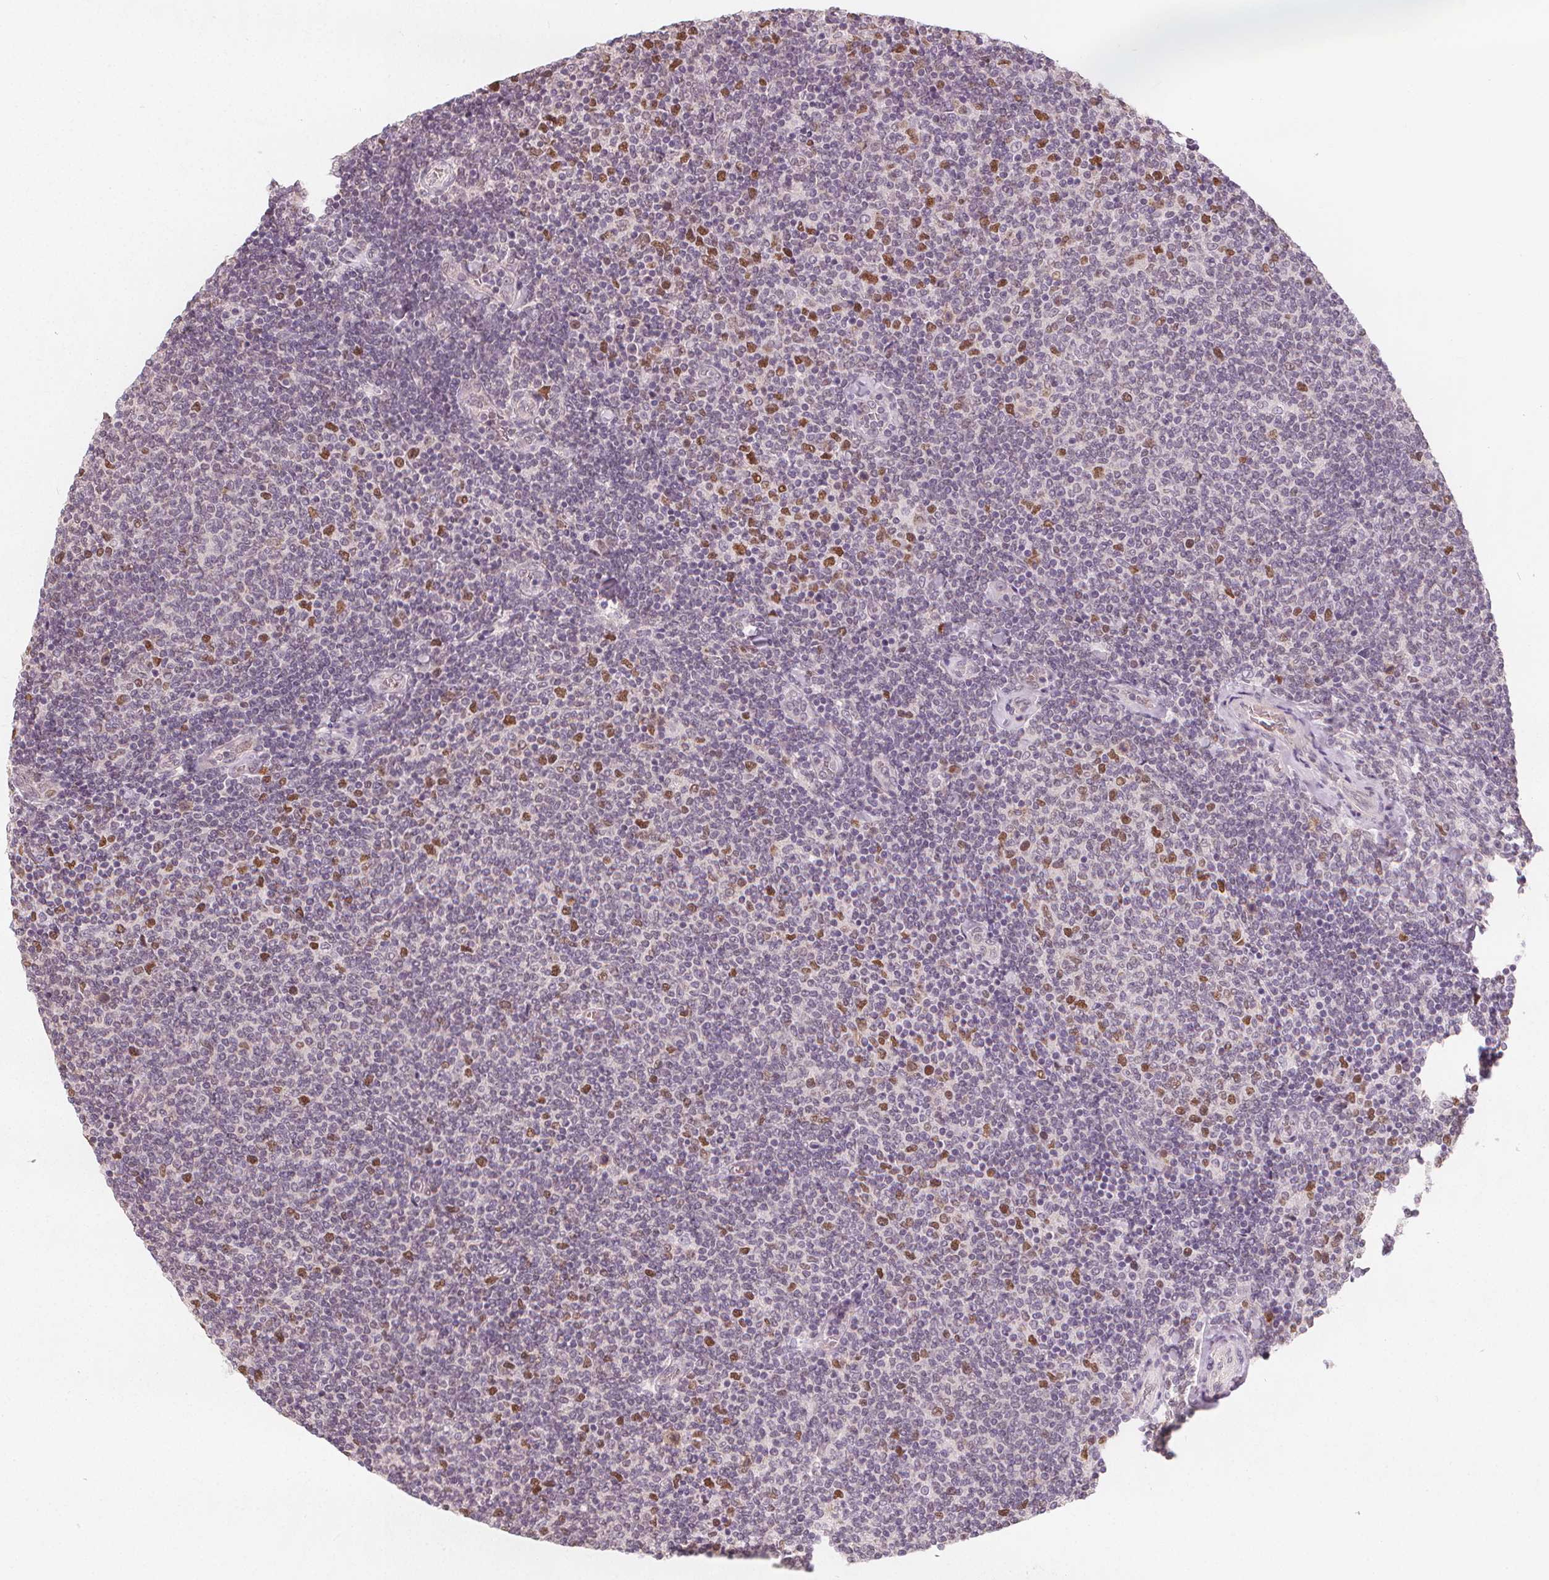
{"staining": {"intensity": "moderate", "quantity": "<25%", "location": "nuclear"}, "tissue": "lymphoma", "cell_type": "Tumor cells", "image_type": "cancer", "snomed": [{"axis": "morphology", "description": "Malignant lymphoma, non-Hodgkin's type, Low grade"}, {"axis": "topography", "description": "Lymph node"}], "caption": "IHC photomicrograph of human lymphoma stained for a protein (brown), which reveals low levels of moderate nuclear positivity in approximately <25% of tumor cells.", "gene": "TIPIN", "patient": {"sex": "male", "age": 52}}